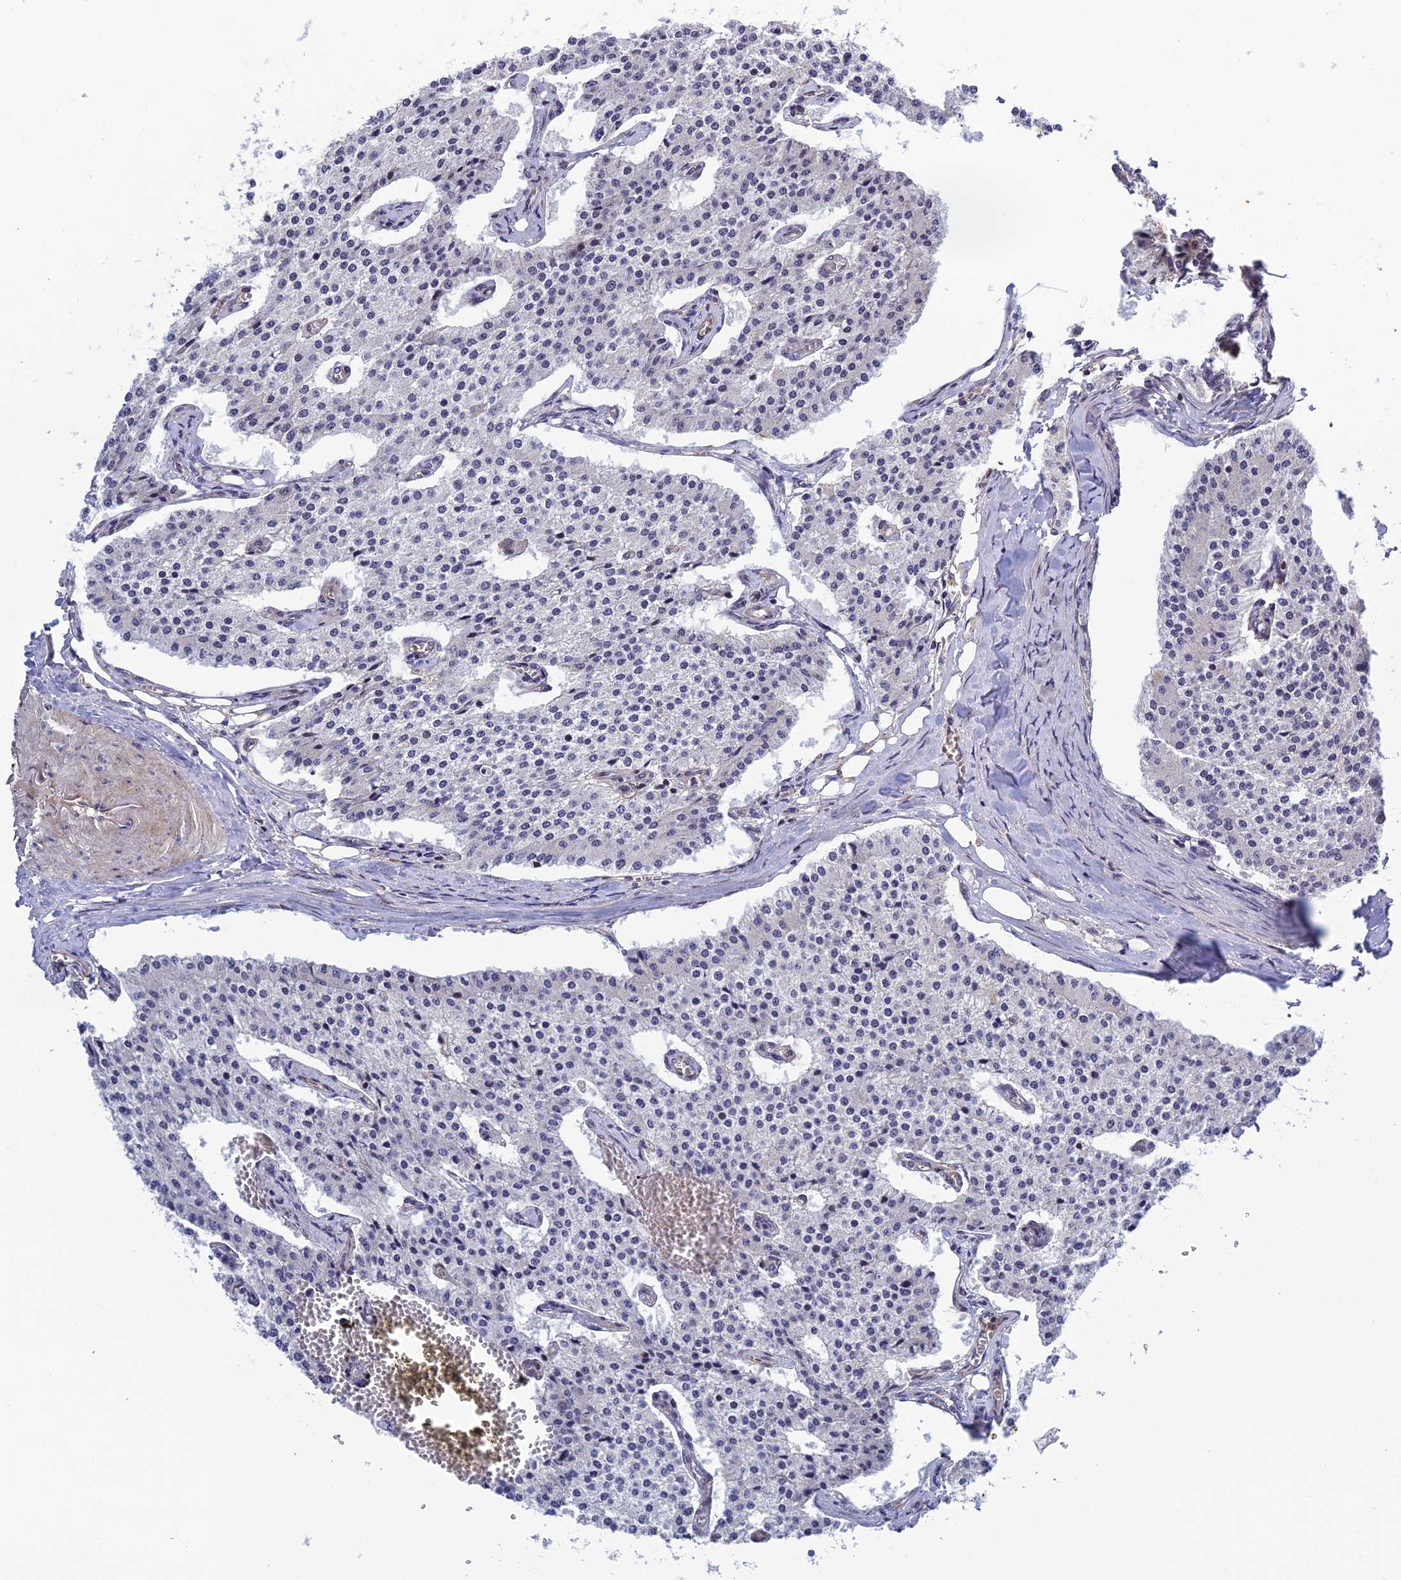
{"staining": {"intensity": "negative", "quantity": "none", "location": "none"}, "tissue": "carcinoid", "cell_type": "Tumor cells", "image_type": "cancer", "snomed": [{"axis": "morphology", "description": "Carcinoid, malignant, NOS"}, {"axis": "topography", "description": "Colon"}], "caption": "Image shows no protein positivity in tumor cells of carcinoid tissue.", "gene": "REXO1", "patient": {"sex": "female", "age": 52}}